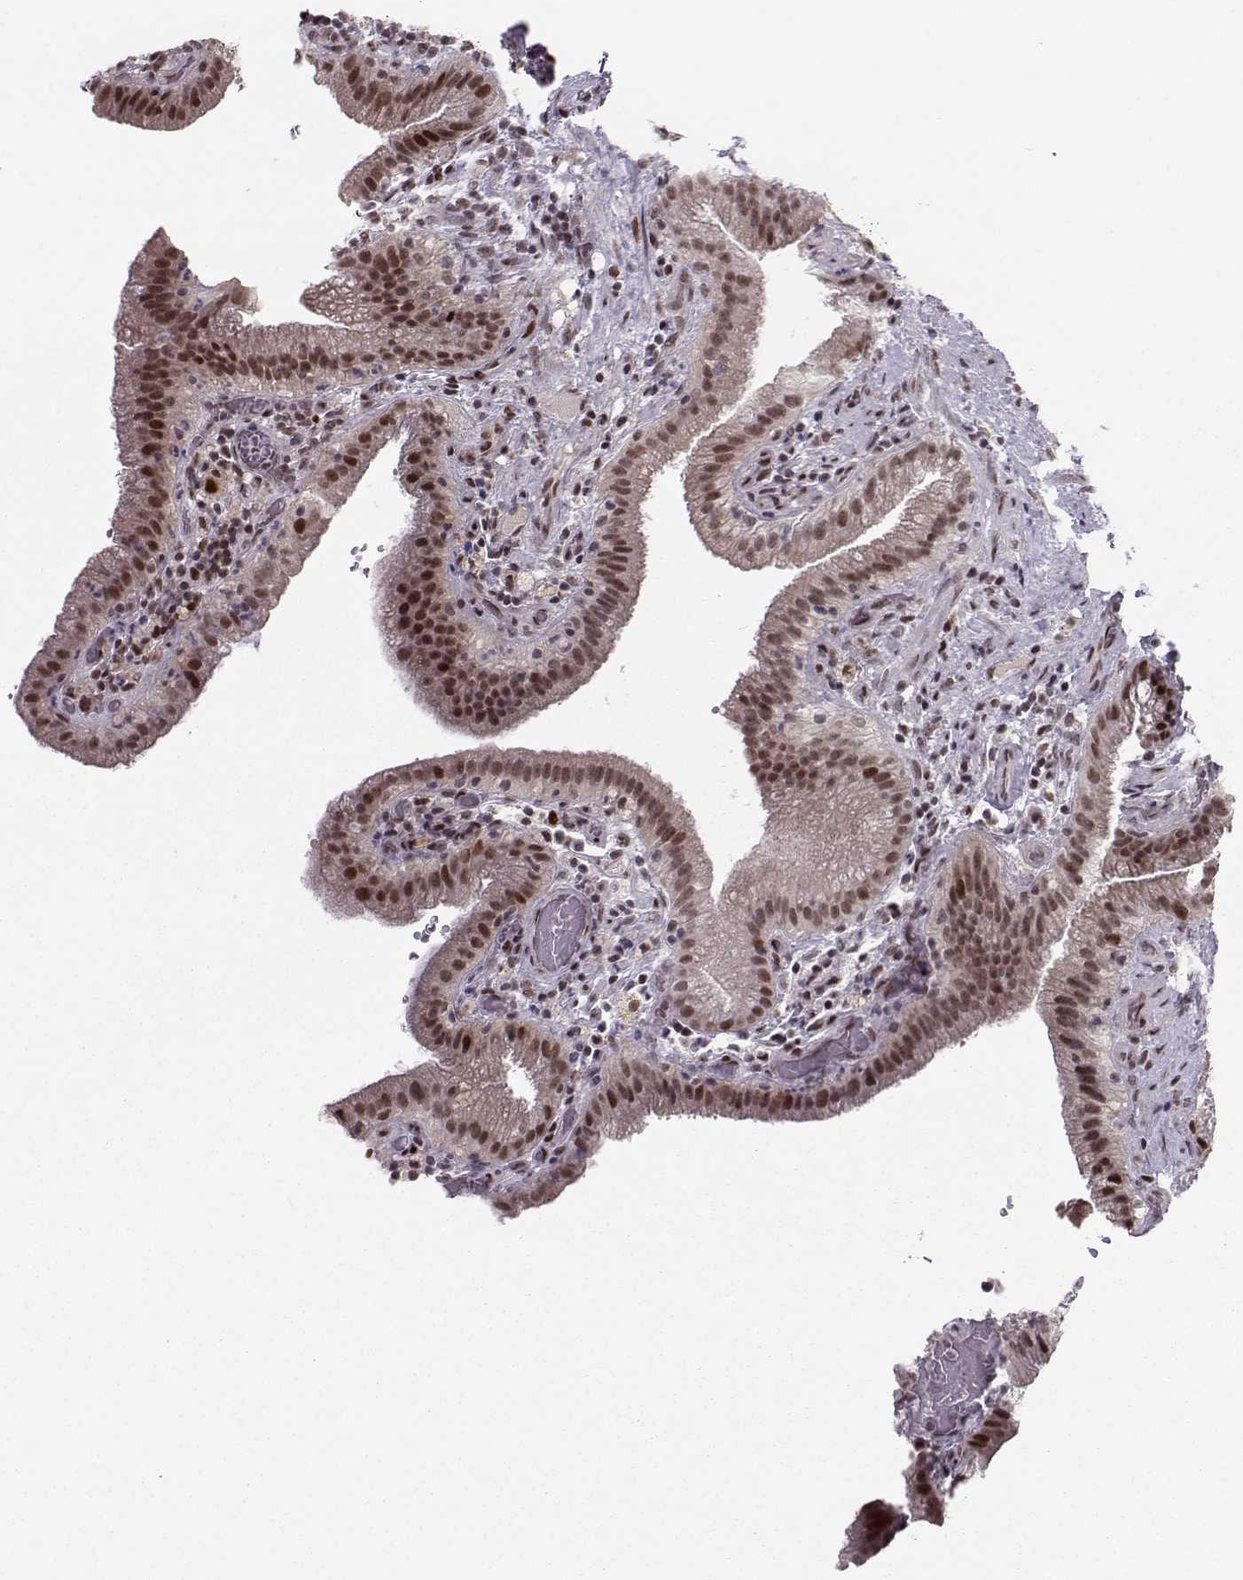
{"staining": {"intensity": "strong", "quantity": "25%-75%", "location": "nuclear"}, "tissue": "gallbladder", "cell_type": "Glandular cells", "image_type": "normal", "snomed": [{"axis": "morphology", "description": "Normal tissue, NOS"}, {"axis": "topography", "description": "Gallbladder"}], "caption": "Immunohistochemistry (DAB (3,3'-diaminobenzidine)) staining of unremarkable human gallbladder displays strong nuclear protein positivity in approximately 25%-75% of glandular cells.", "gene": "SNAPC2", "patient": {"sex": "male", "age": 62}}